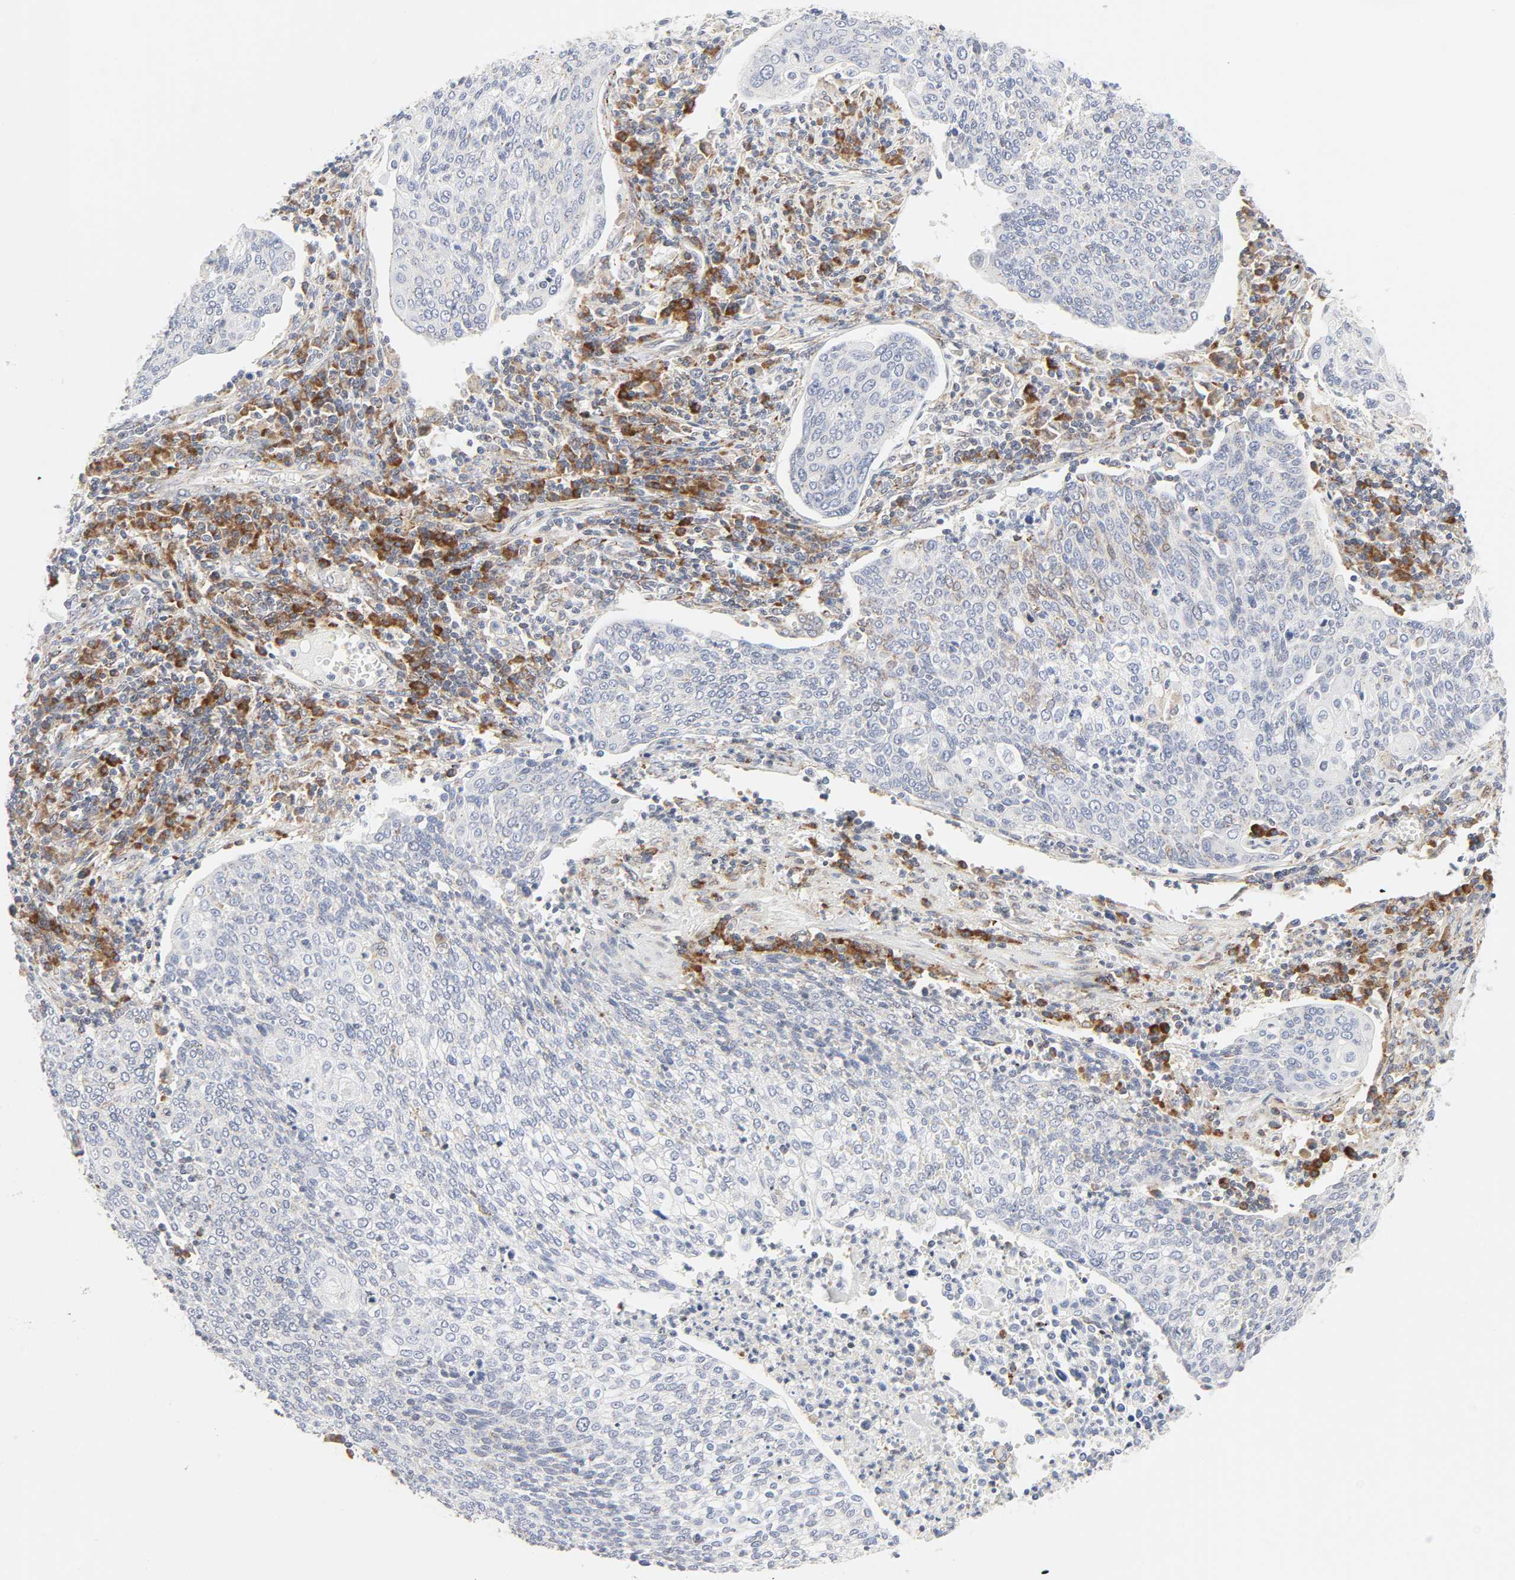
{"staining": {"intensity": "negative", "quantity": "none", "location": "none"}, "tissue": "cervical cancer", "cell_type": "Tumor cells", "image_type": "cancer", "snomed": [{"axis": "morphology", "description": "Squamous cell carcinoma, NOS"}, {"axis": "topography", "description": "Cervix"}], "caption": "This photomicrograph is of cervical squamous cell carcinoma stained with IHC to label a protein in brown with the nuclei are counter-stained blue. There is no positivity in tumor cells. Nuclei are stained in blue.", "gene": "LRP6", "patient": {"sex": "female", "age": 40}}